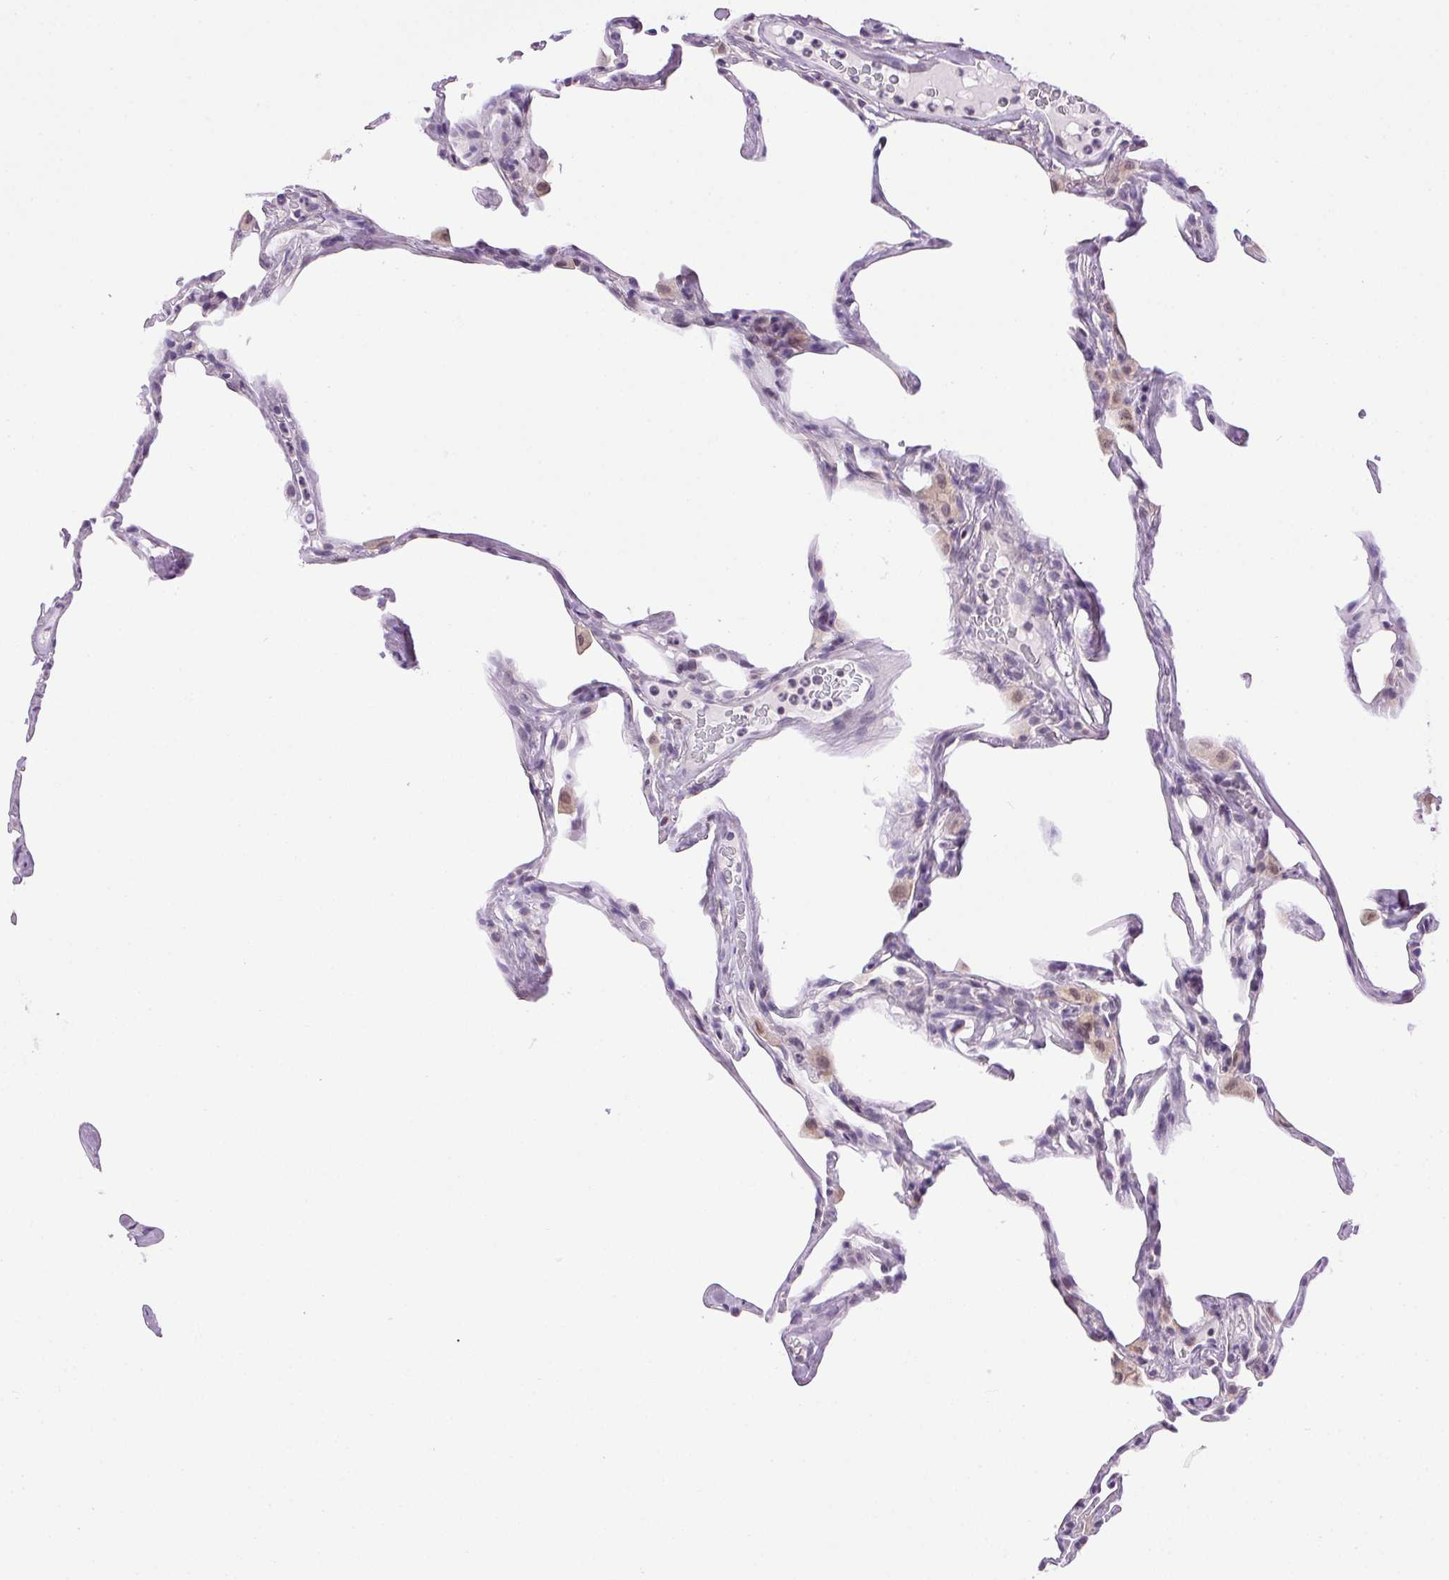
{"staining": {"intensity": "negative", "quantity": "none", "location": "none"}, "tissue": "lung", "cell_type": "Alveolar cells", "image_type": "normal", "snomed": [{"axis": "morphology", "description": "Normal tissue, NOS"}, {"axis": "topography", "description": "Lung"}], "caption": "Immunohistochemistry photomicrograph of normal lung: human lung stained with DAB demonstrates no significant protein expression in alveolar cells. The staining was performed using DAB to visualize the protein expression in brown, while the nuclei were stained in blue with hematoxylin (Magnification: 20x).", "gene": "SMIM13", "patient": {"sex": "male", "age": 65}}